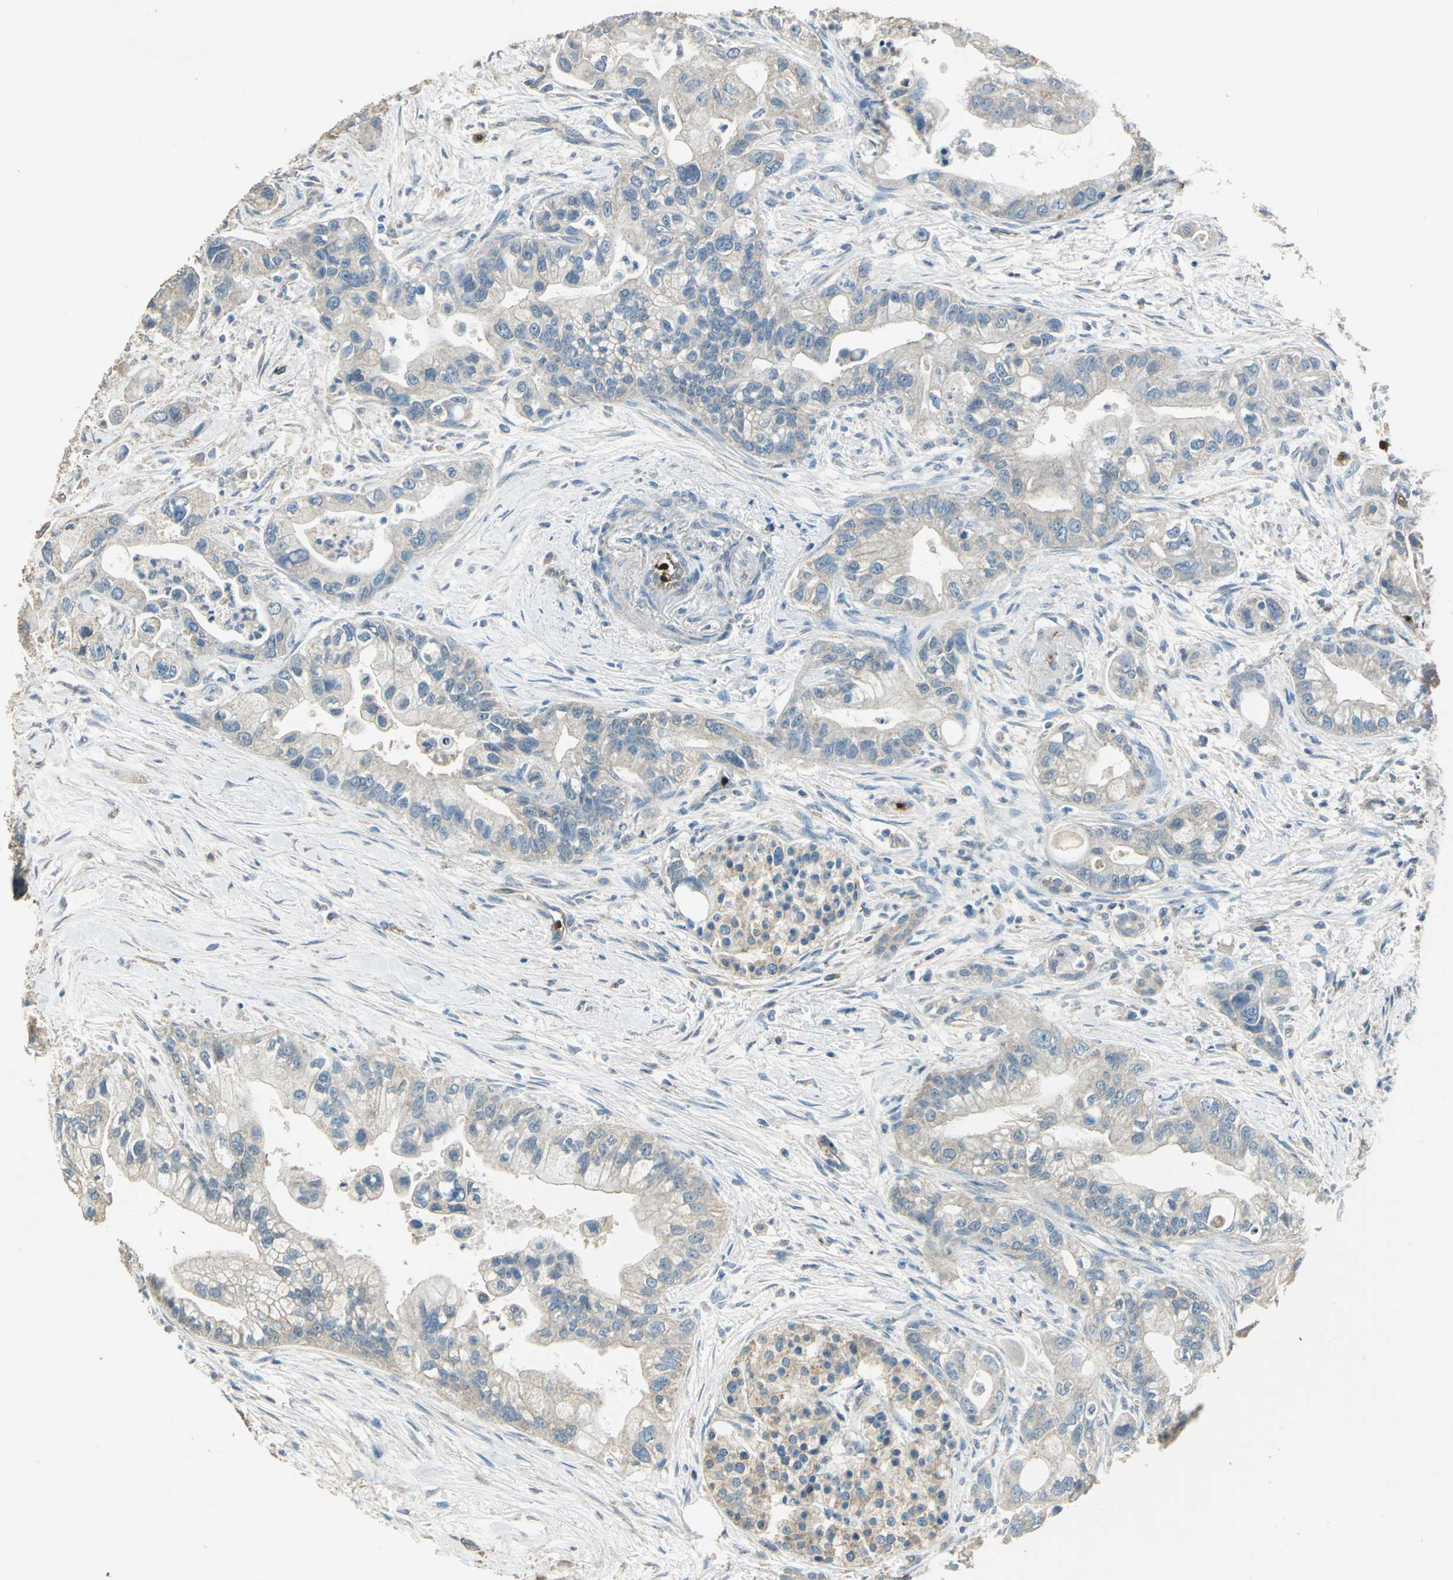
{"staining": {"intensity": "weak", "quantity": "25%-75%", "location": "cytoplasmic/membranous"}, "tissue": "pancreatic cancer", "cell_type": "Tumor cells", "image_type": "cancer", "snomed": [{"axis": "morphology", "description": "Adenocarcinoma, NOS"}, {"axis": "topography", "description": "Pancreas"}], "caption": "DAB immunohistochemical staining of human adenocarcinoma (pancreatic) displays weak cytoplasmic/membranous protein staining in about 25%-75% of tumor cells. (brown staining indicates protein expression, while blue staining denotes nuclei).", "gene": "TRAPPC2", "patient": {"sex": "male", "age": 70}}